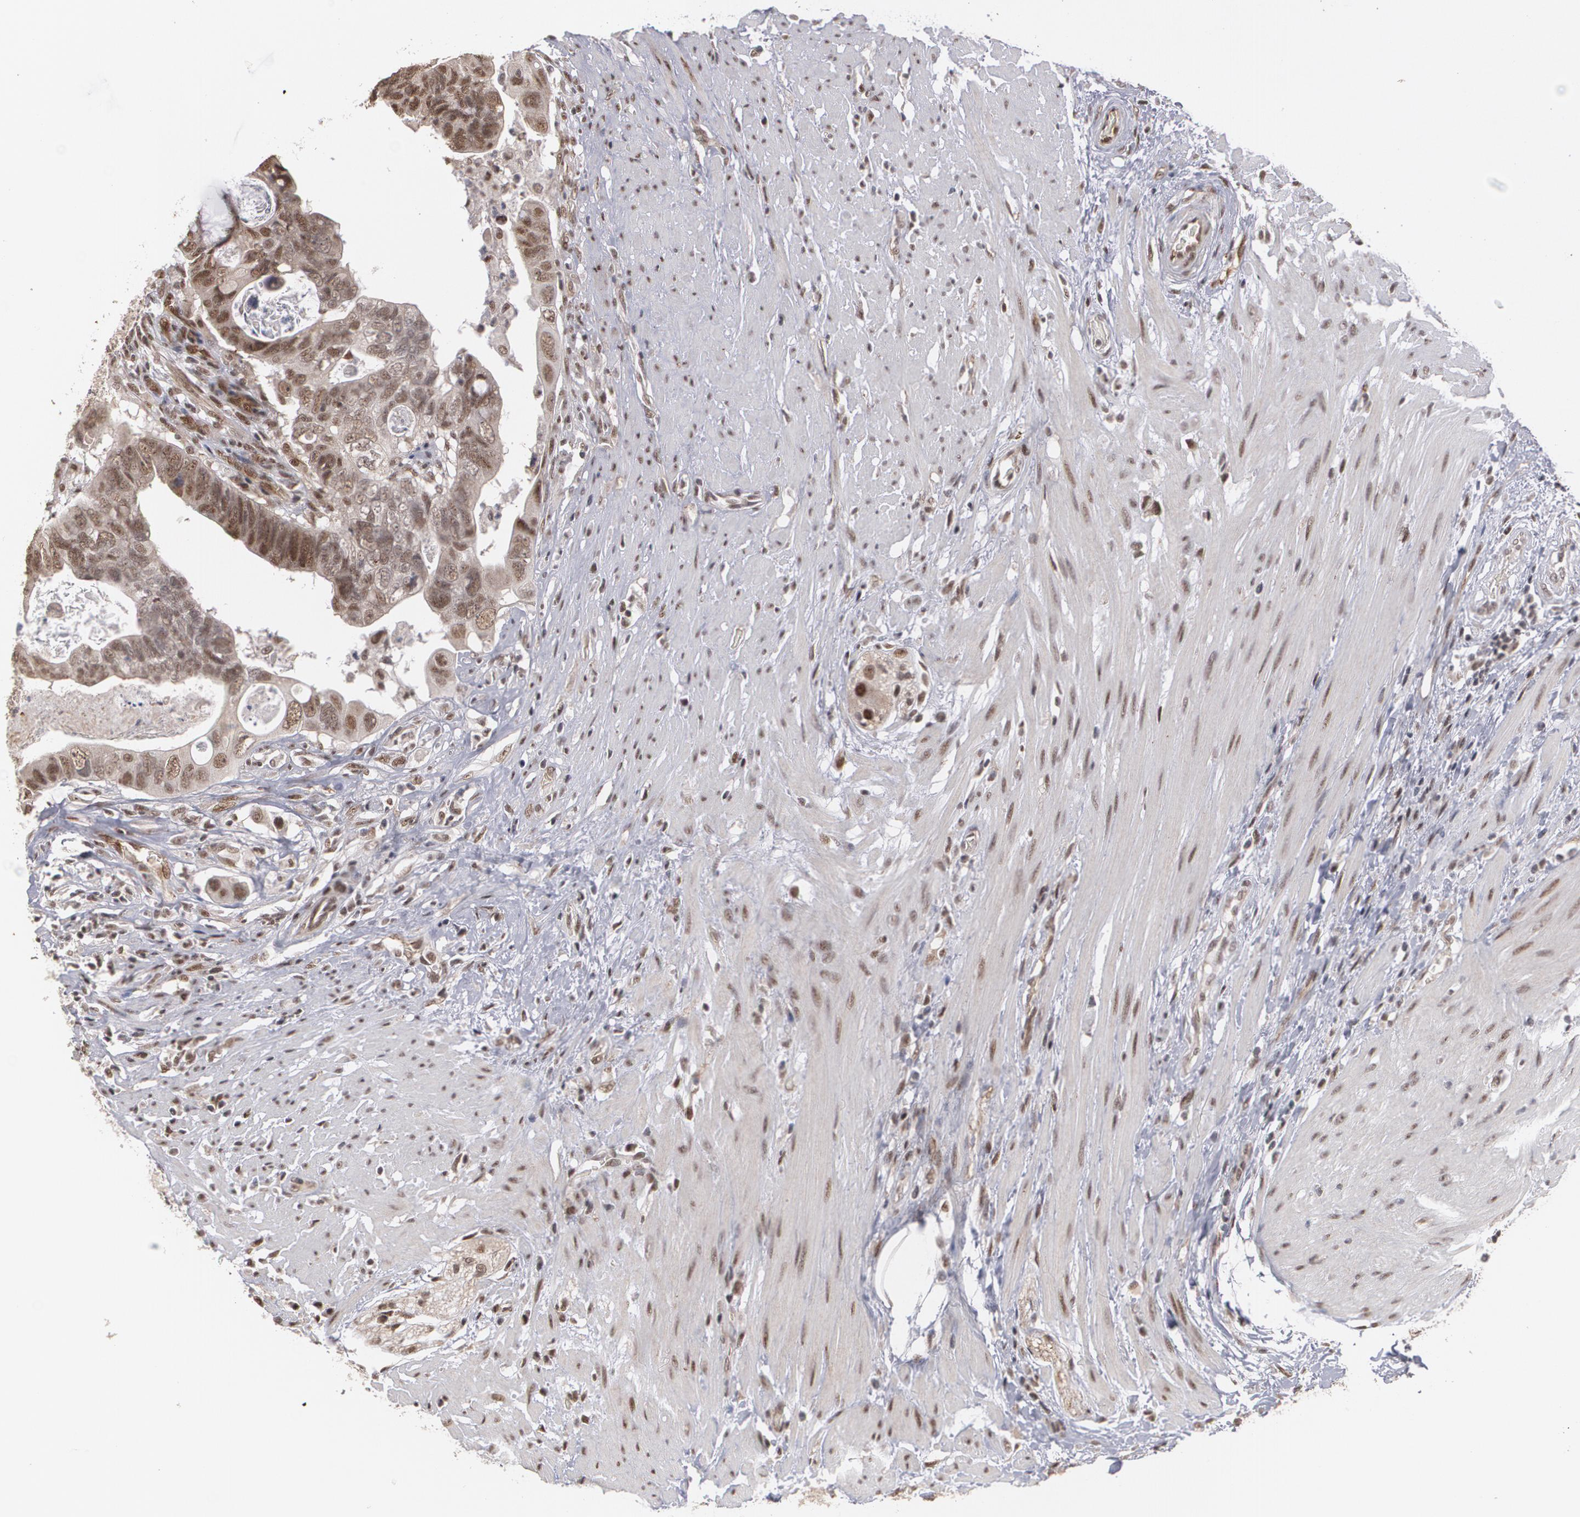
{"staining": {"intensity": "moderate", "quantity": ">75%", "location": "cytoplasmic/membranous,nuclear"}, "tissue": "colorectal cancer", "cell_type": "Tumor cells", "image_type": "cancer", "snomed": [{"axis": "morphology", "description": "Adenocarcinoma, NOS"}, {"axis": "topography", "description": "Rectum"}], "caption": "Immunohistochemical staining of colorectal cancer (adenocarcinoma) exhibits medium levels of moderate cytoplasmic/membranous and nuclear expression in about >75% of tumor cells.", "gene": "ZNF75A", "patient": {"sex": "male", "age": 53}}